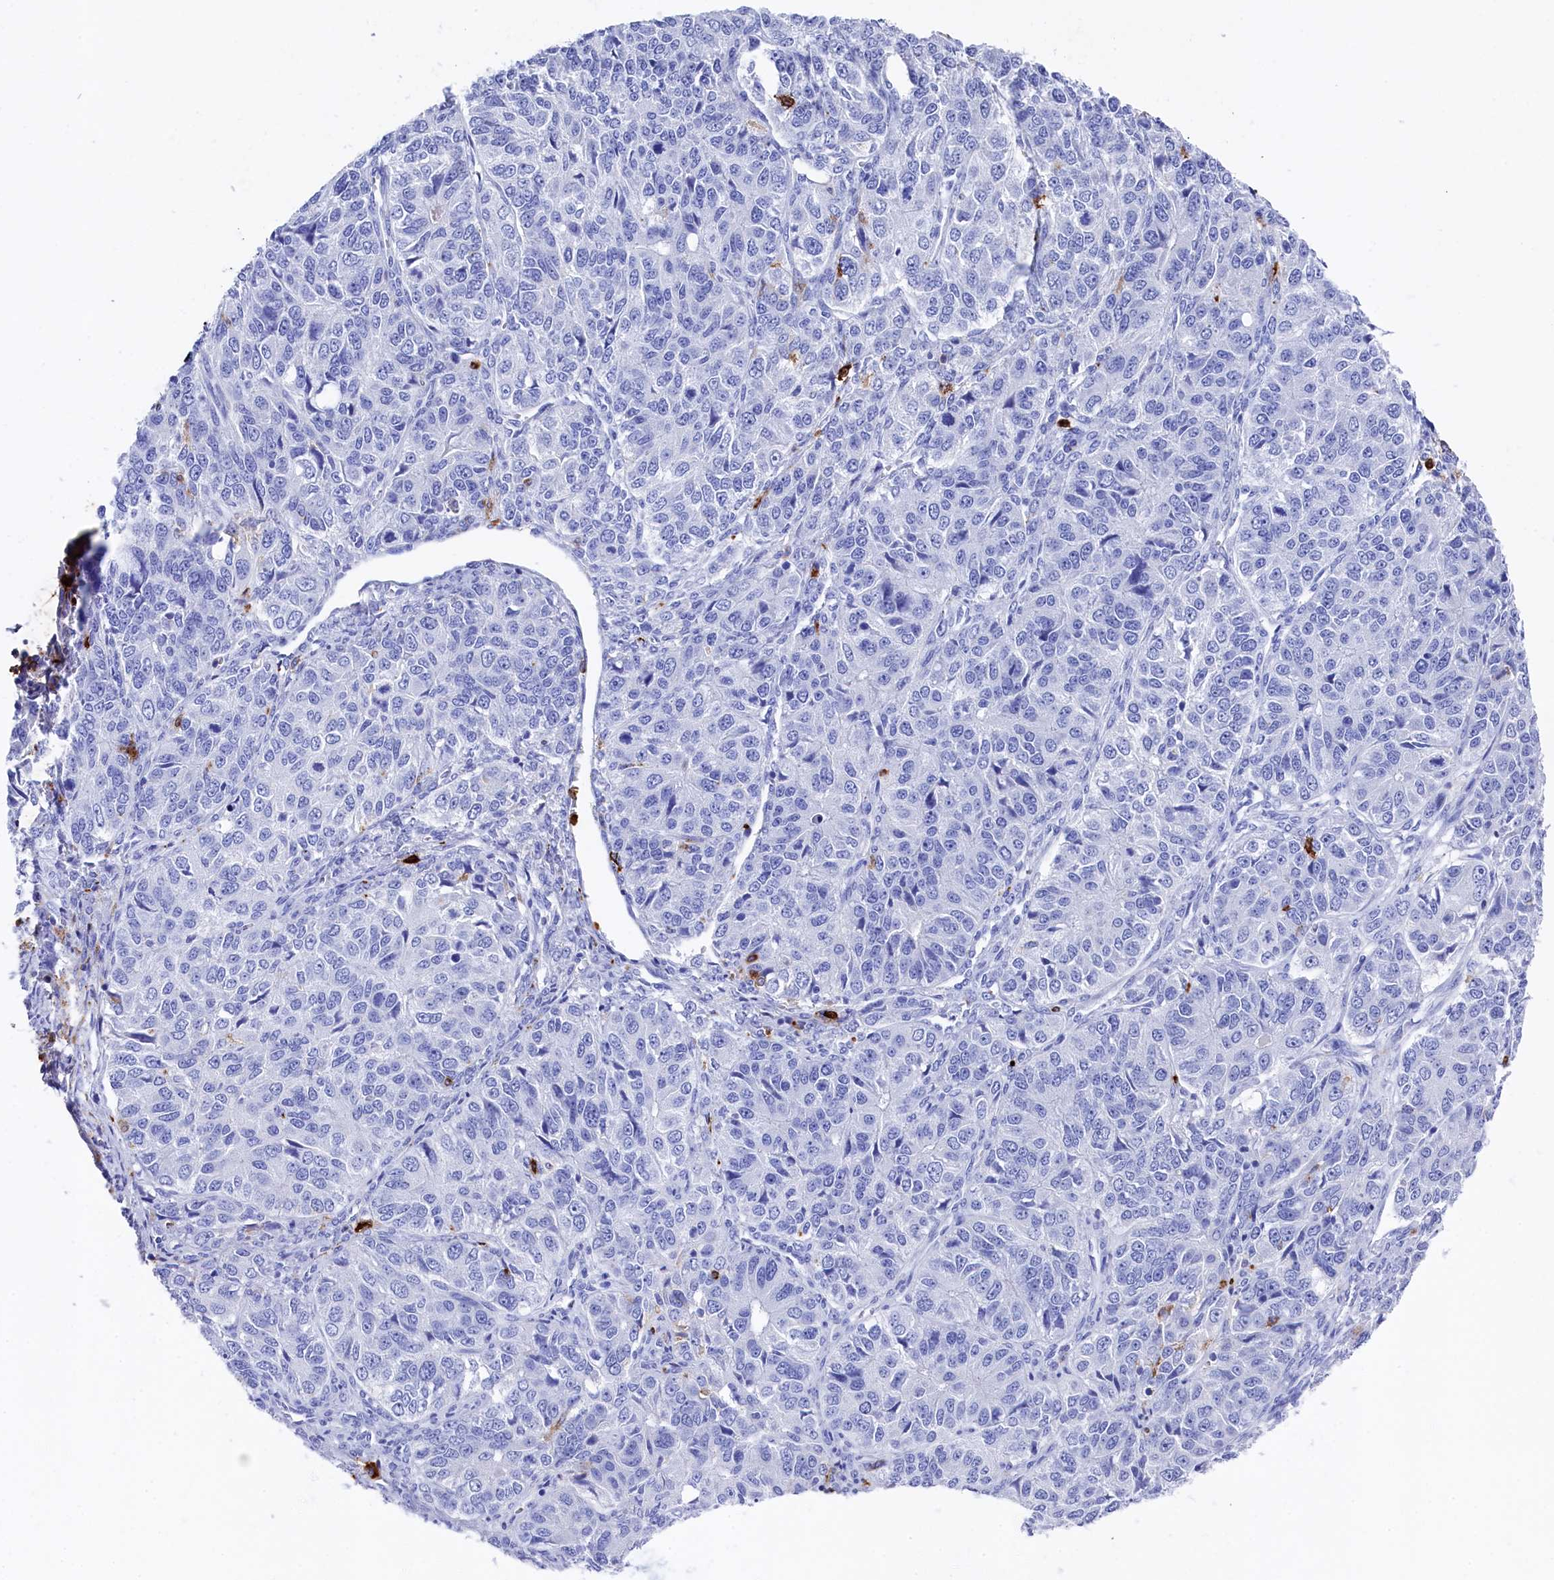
{"staining": {"intensity": "negative", "quantity": "none", "location": "none"}, "tissue": "ovarian cancer", "cell_type": "Tumor cells", "image_type": "cancer", "snomed": [{"axis": "morphology", "description": "Carcinoma, endometroid"}, {"axis": "topography", "description": "Ovary"}], "caption": "Tumor cells are negative for brown protein staining in endometroid carcinoma (ovarian).", "gene": "PLAC8", "patient": {"sex": "female", "age": 51}}